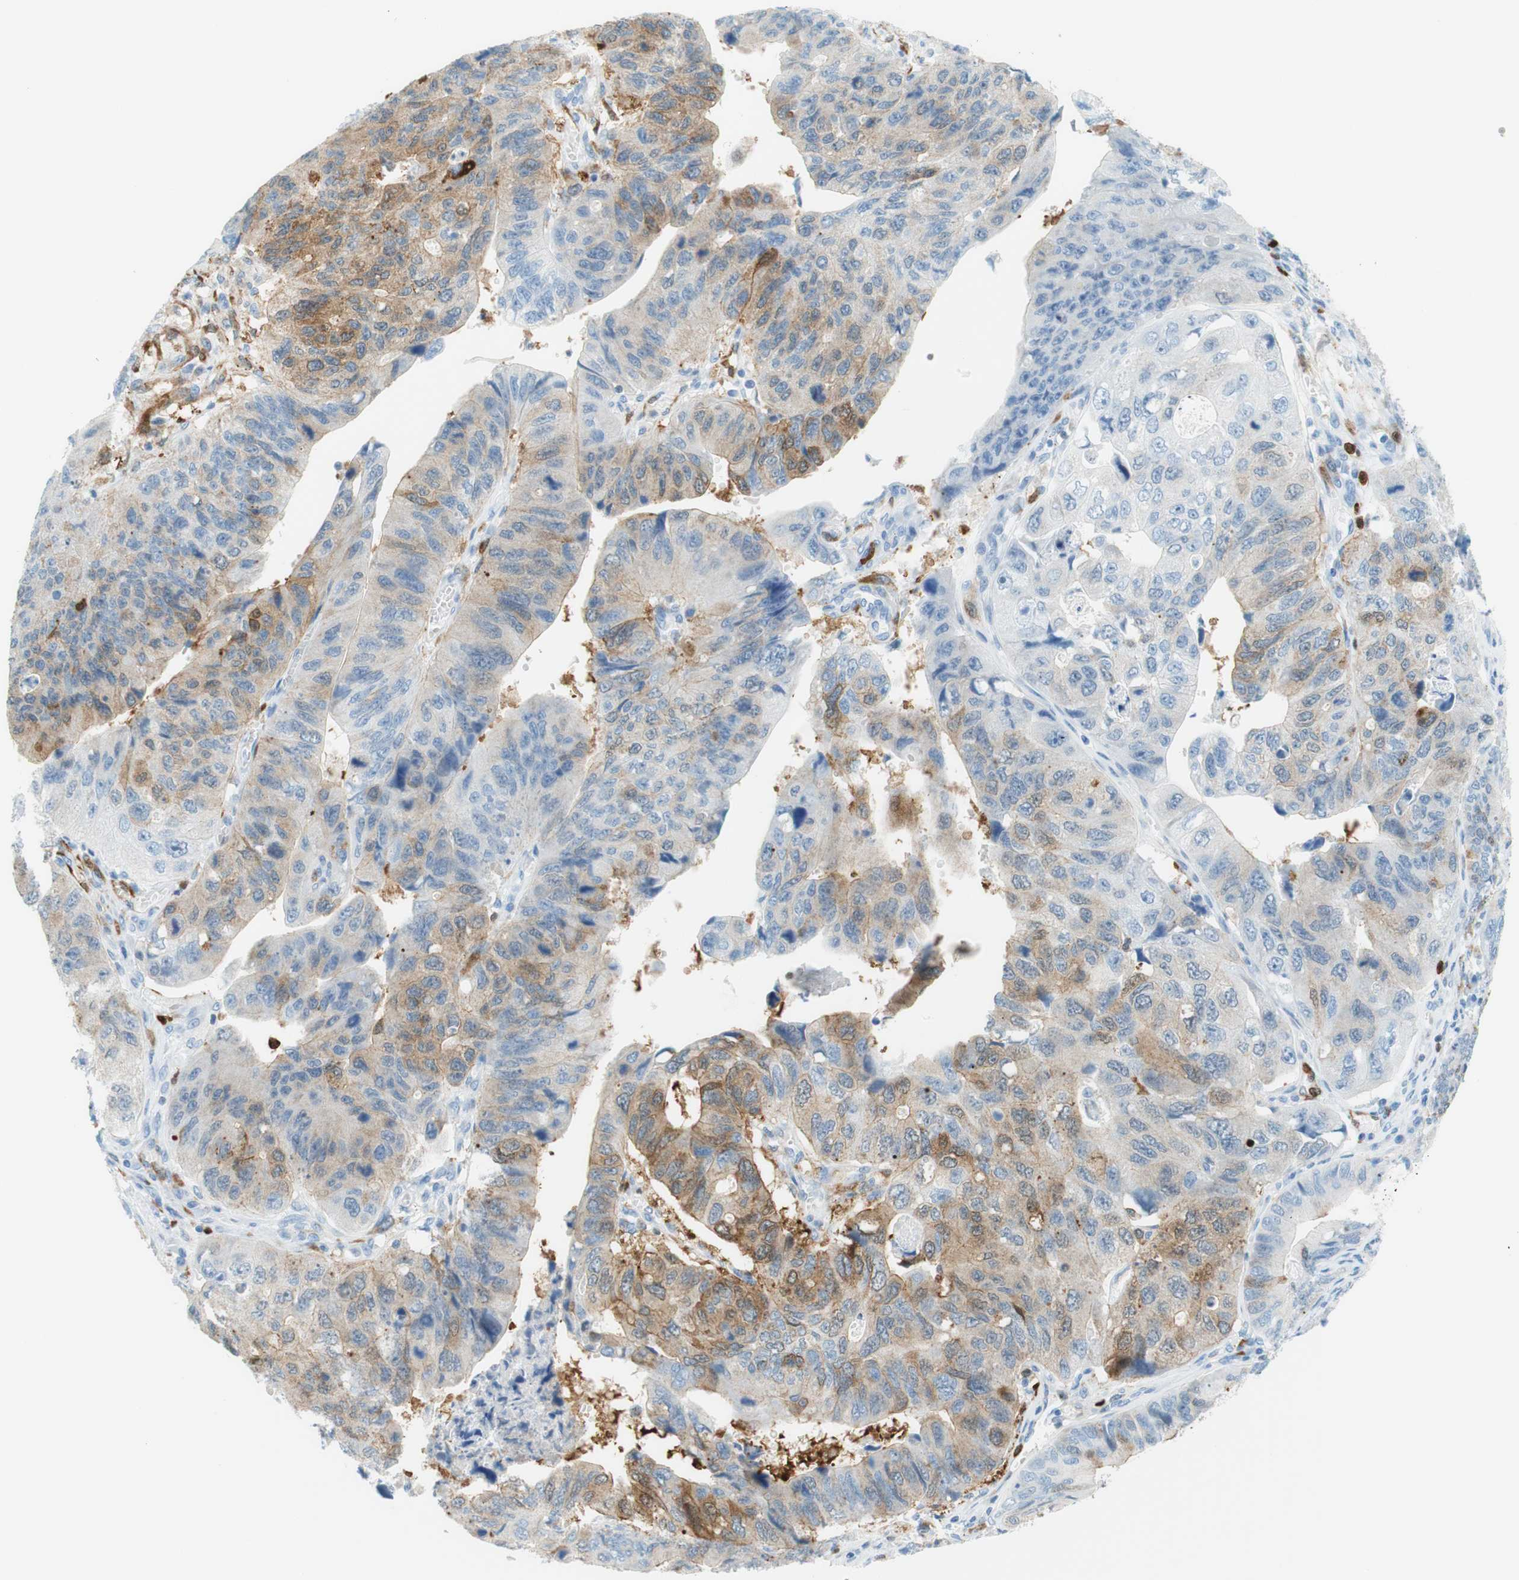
{"staining": {"intensity": "strong", "quantity": "<25%", "location": "cytoplasmic/membranous"}, "tissue": "stomach cancer", "cell_type": "Tumor cells", "image_type": "cancer", "snomed": [{"axis": "morphology", "description": "Adenocarcinoma, NOS"}, {"axis": "topography", "description": "Stomach"}], "caption": "DAB (3,3'-diaminobenzidine) immunohistochemical staining of stomach cancer (adenocarcinoma) reveals strong cytoplasmic/membranous protein staining in about <25% of tumor cells.", "gene": "STMN1", "patient": {"sex": "male", "age": 59}}